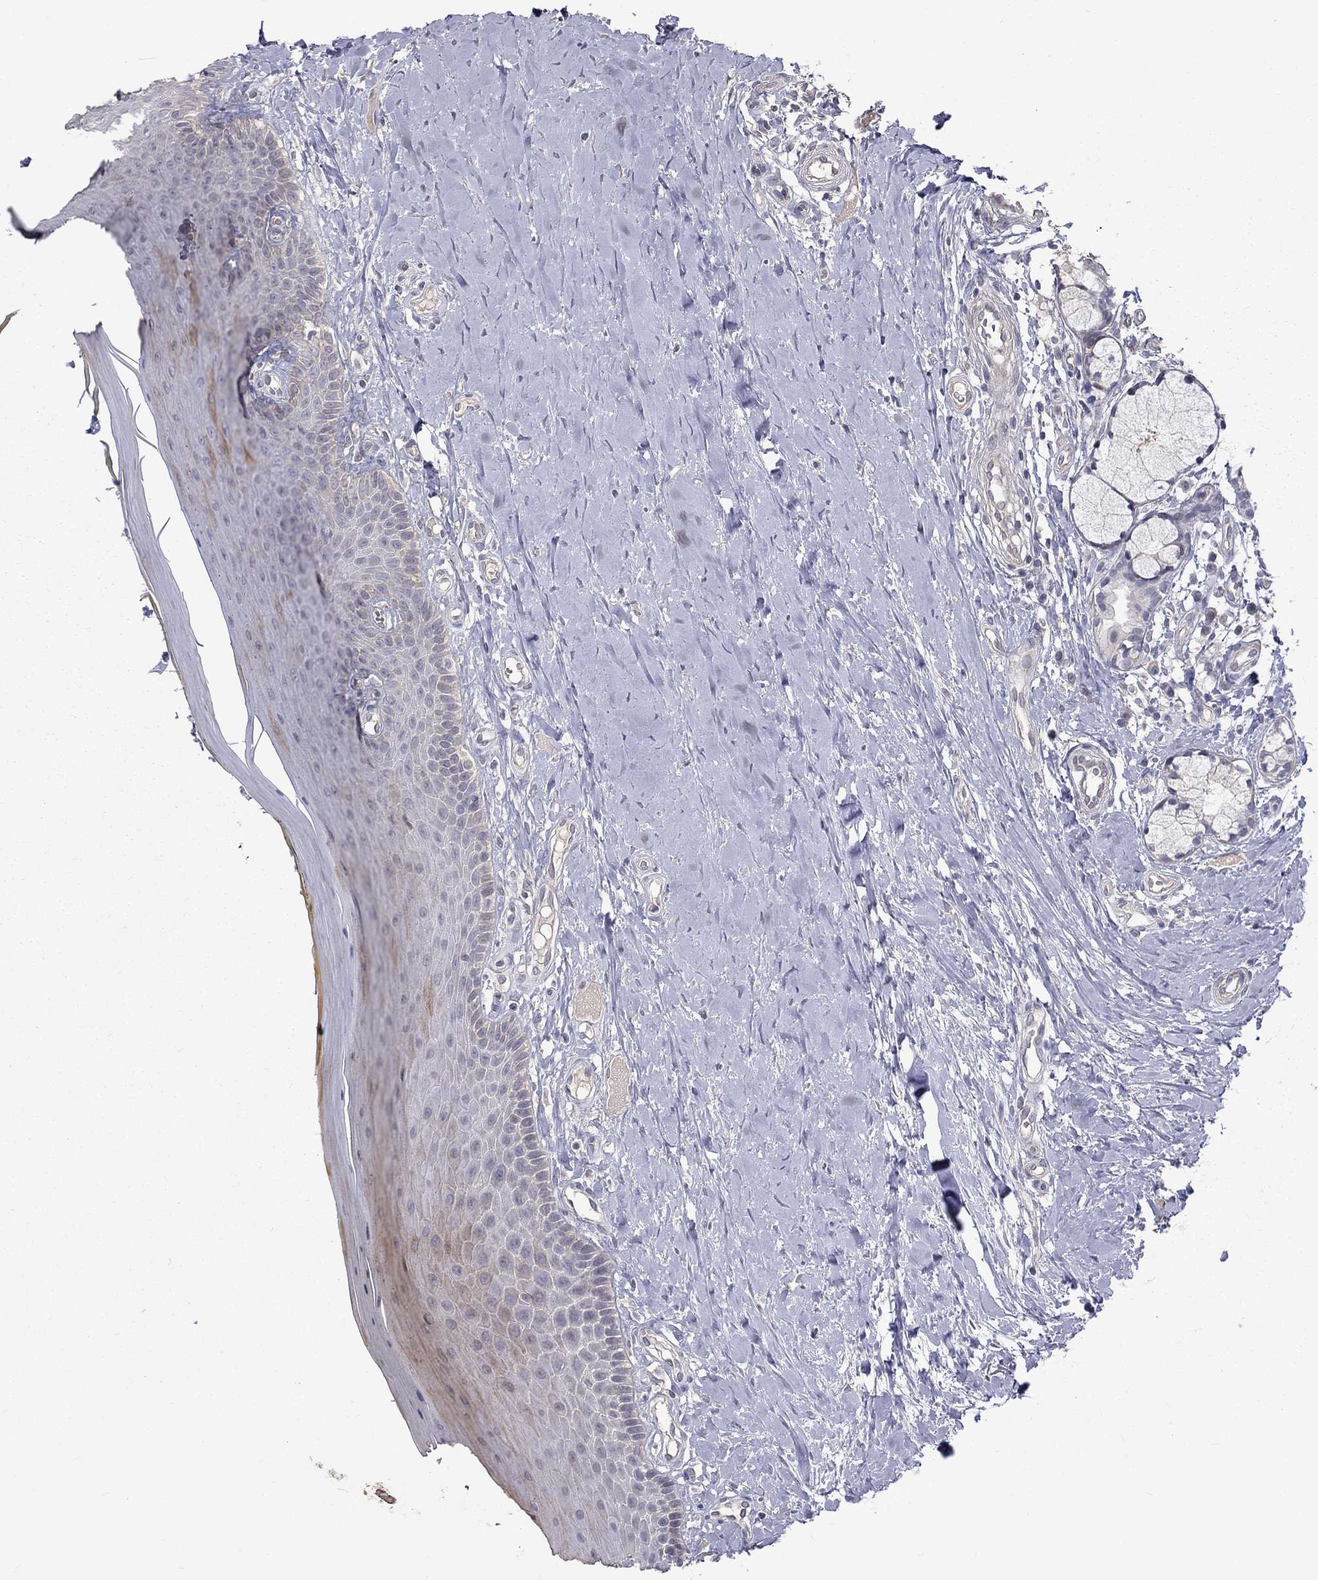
{"staining": {"intensity": "negative", "quantity": "none", "location": "none"}, "tissue": "oral mucosa", "cell_type": "Squamous epithelial cells", "image_type": "normal", "snomed": [{"axis": "morphology", "description": "Normal tissue, NOS"}, {"axis": "topography", "description": "Oral tissue"}], "caption": "Image shows no significant protein expression in squamous epithelial cells of benign oral mucosa. The staining is performed using DAB (3,3'-diaminobenzidine) brown chromogen with nuclei counter-stained in using hematoxylin.", "gene": "SLC39A14", "patient": {"sex": "female", "age": 43}}